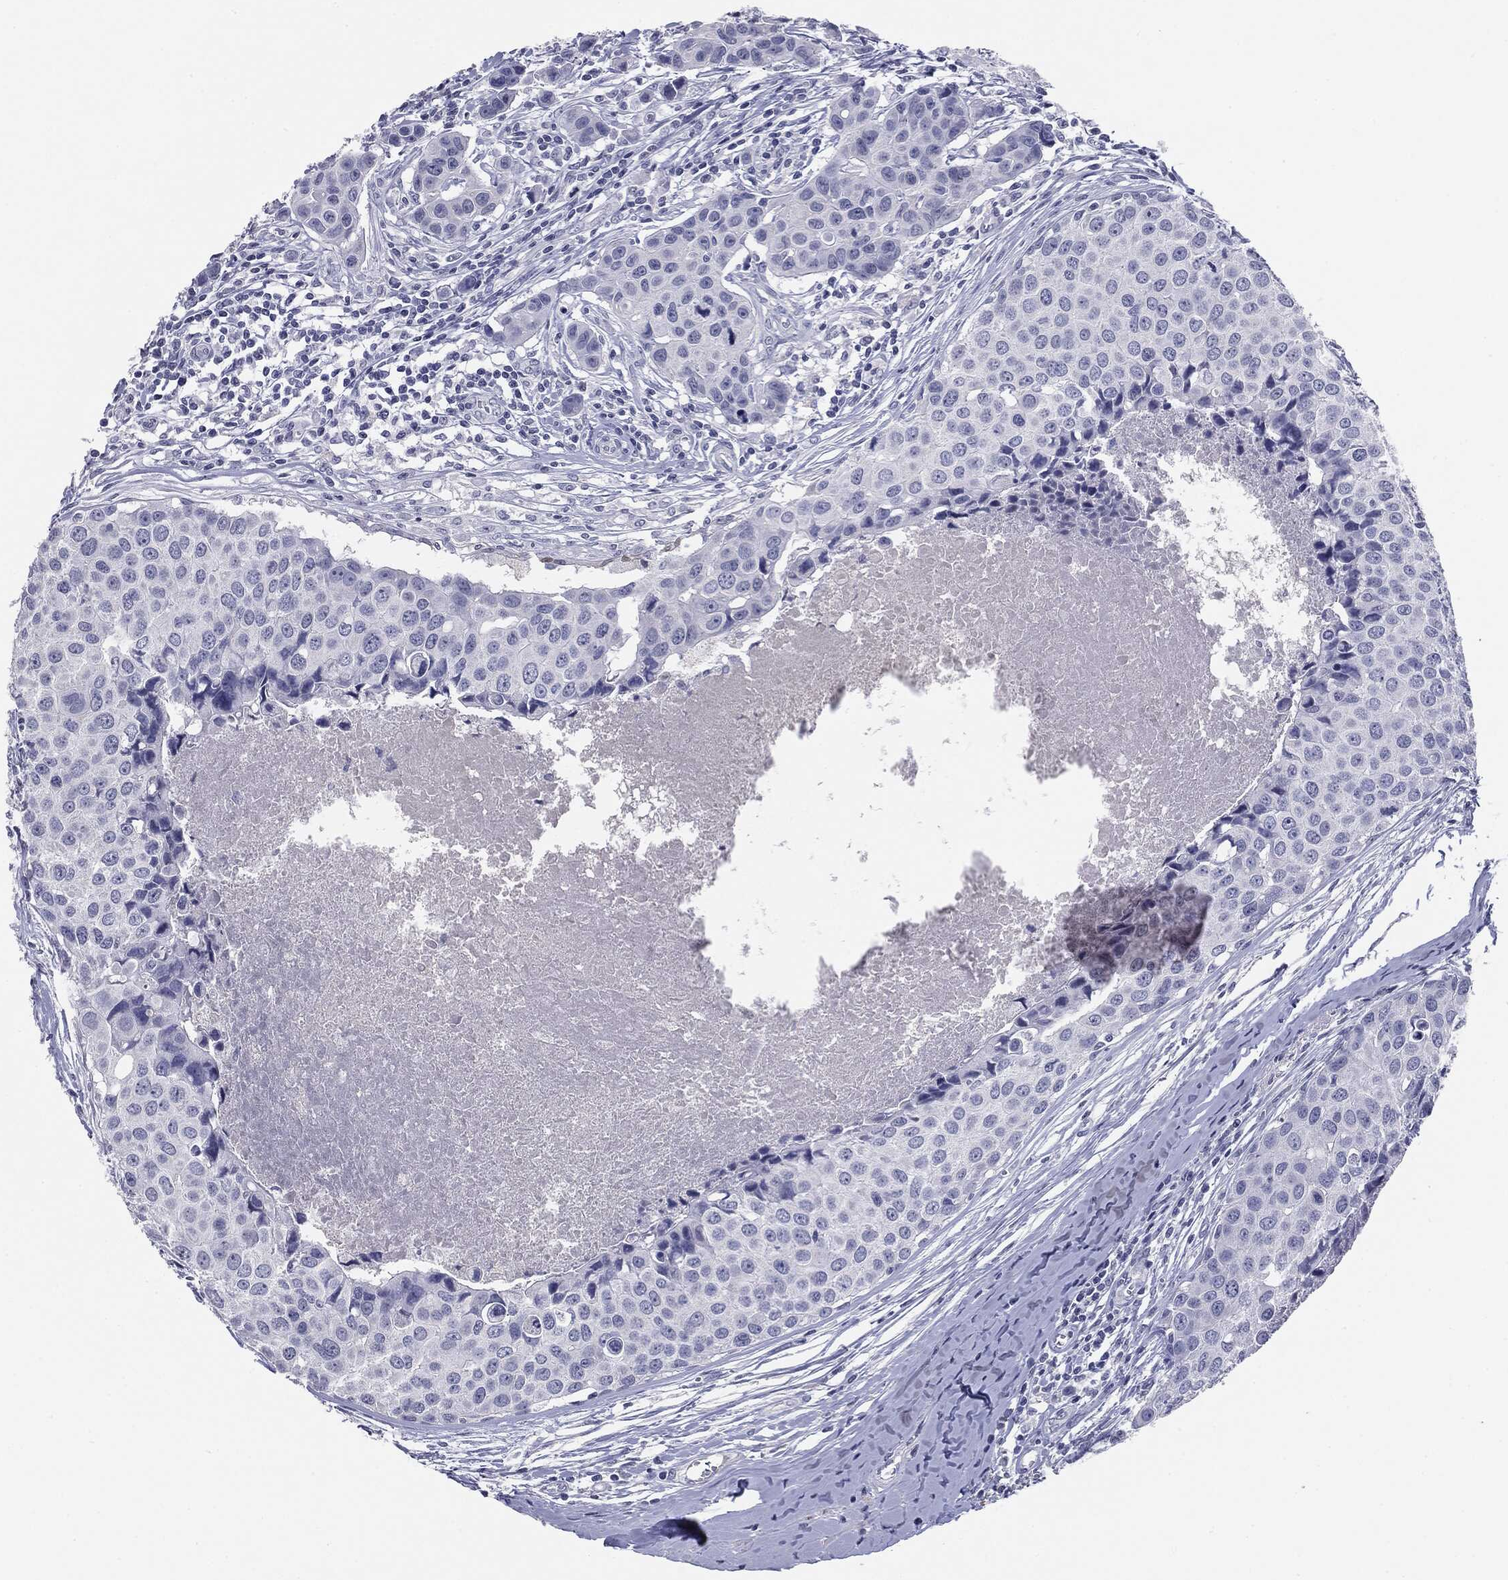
{"staining": {"intensity": "negative", "quantity": "none", "location": "none"}, "tissue": "breast cancer", "cell_type": "Tumor cells", "image_type": "cancer", "snomed": [{"axis": "morphology", "description": "Duct carcinoma"}, {"axis": "topography", "description": "Breast"}], "caption": "DAB immunohistochemical staining of breast cancer (invasive ductal carcinoma) shows no significant positivity in tumor cells.", "gene": "SERPINB4", "patient": {"sex": "female", "age": 24}}